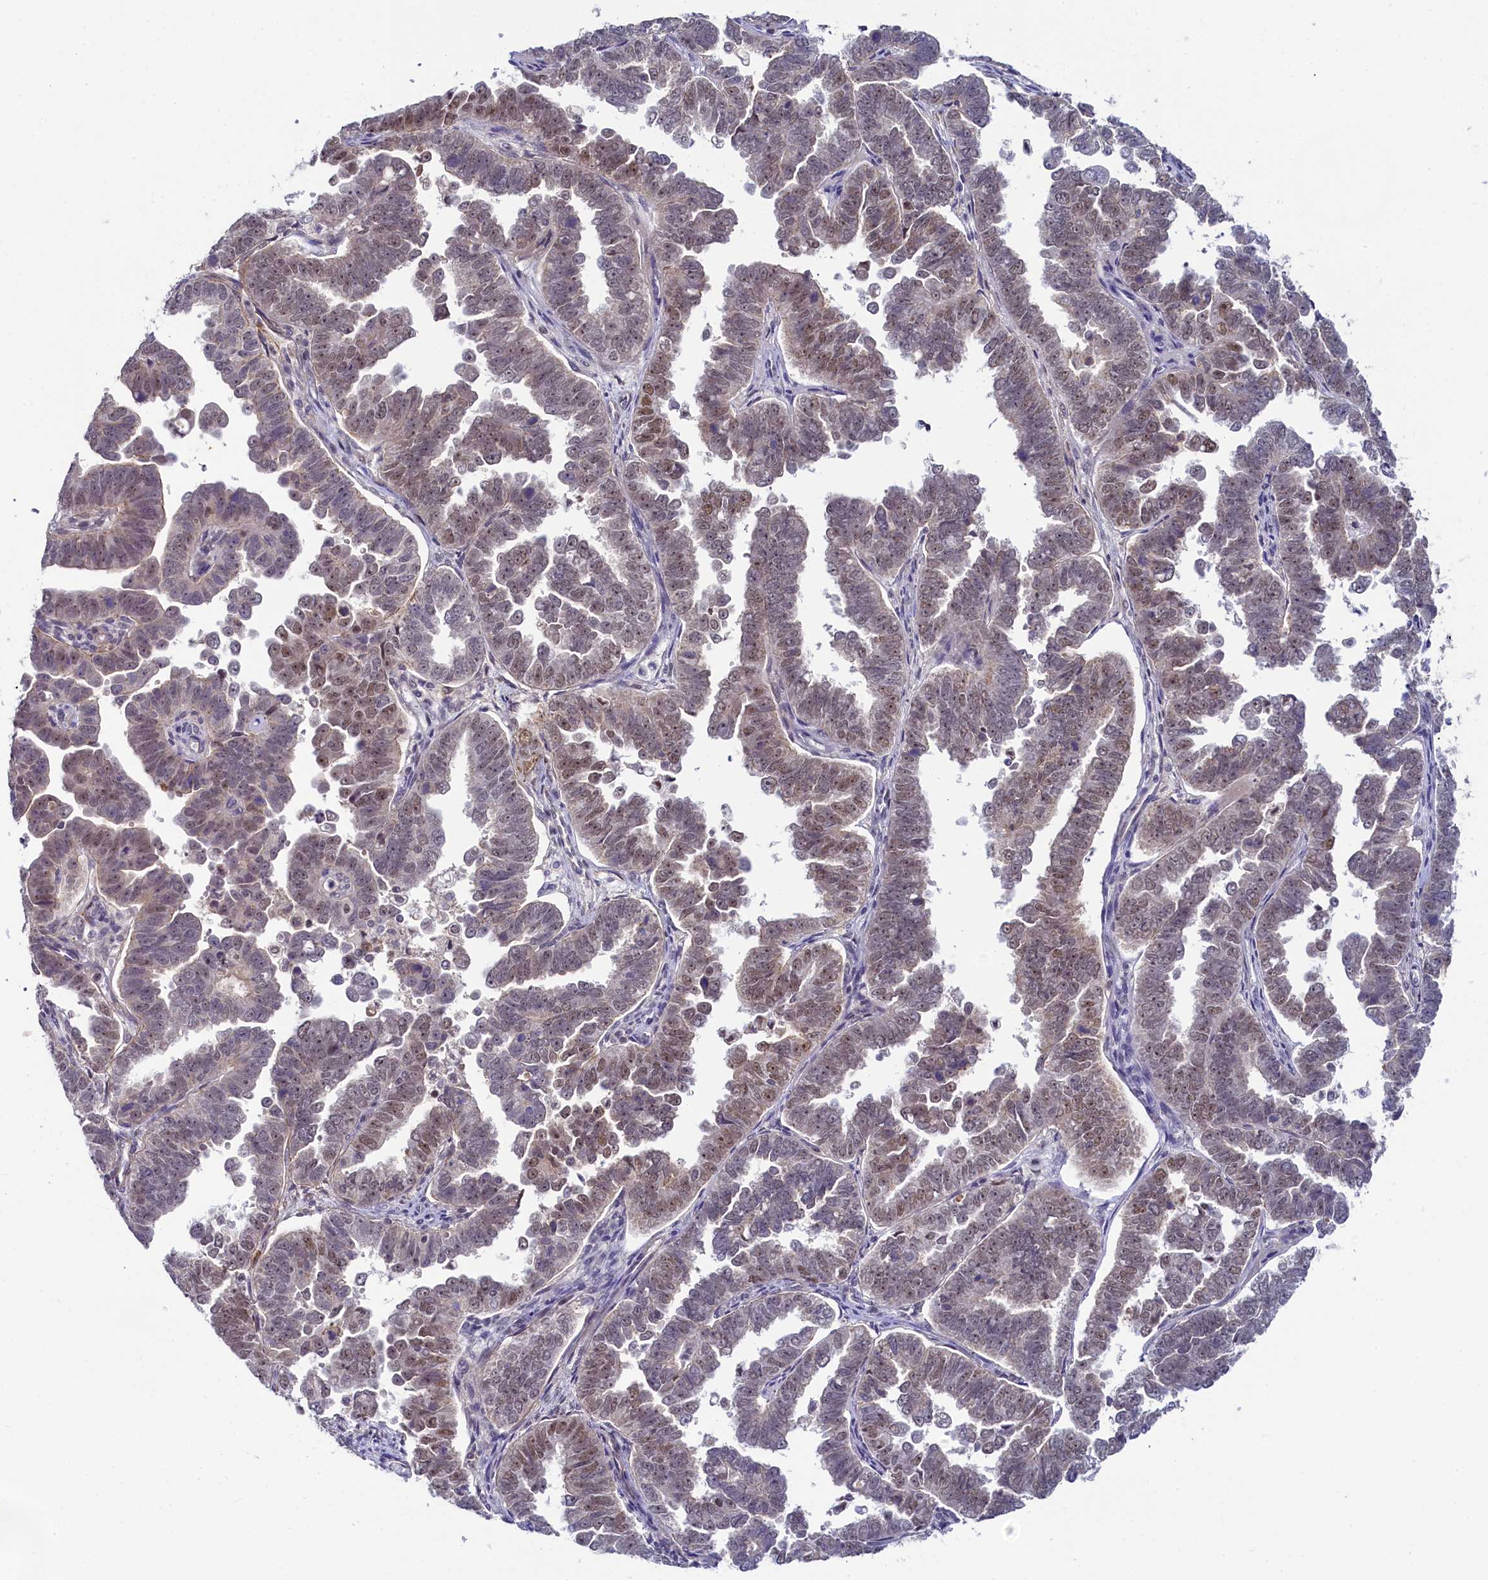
{"staining": {"intensity": "weak", "quantity": "25%-75%", "location": "nuclear"}, "tissue": "endometrial cancer", "cell_type": "Tumor cells", "image_type": "cancer", "snomed": [{"axis": "morphology", "description": "Adenocarcinoma, NOS"}, {"axis": "topography", "description": "Endometrium"}], "caption": "Immunohistochemical staining of endometrial cancer exhibits low levels of weak nuclear positivity in about 25%-75% of tumor cells. Using DAB (brown) and hematoxylin (blue) stains, captured at high magnification using brightfield microscopy.", "gene": "INTS14", "patient": {"sex": "female", "age": 75}}